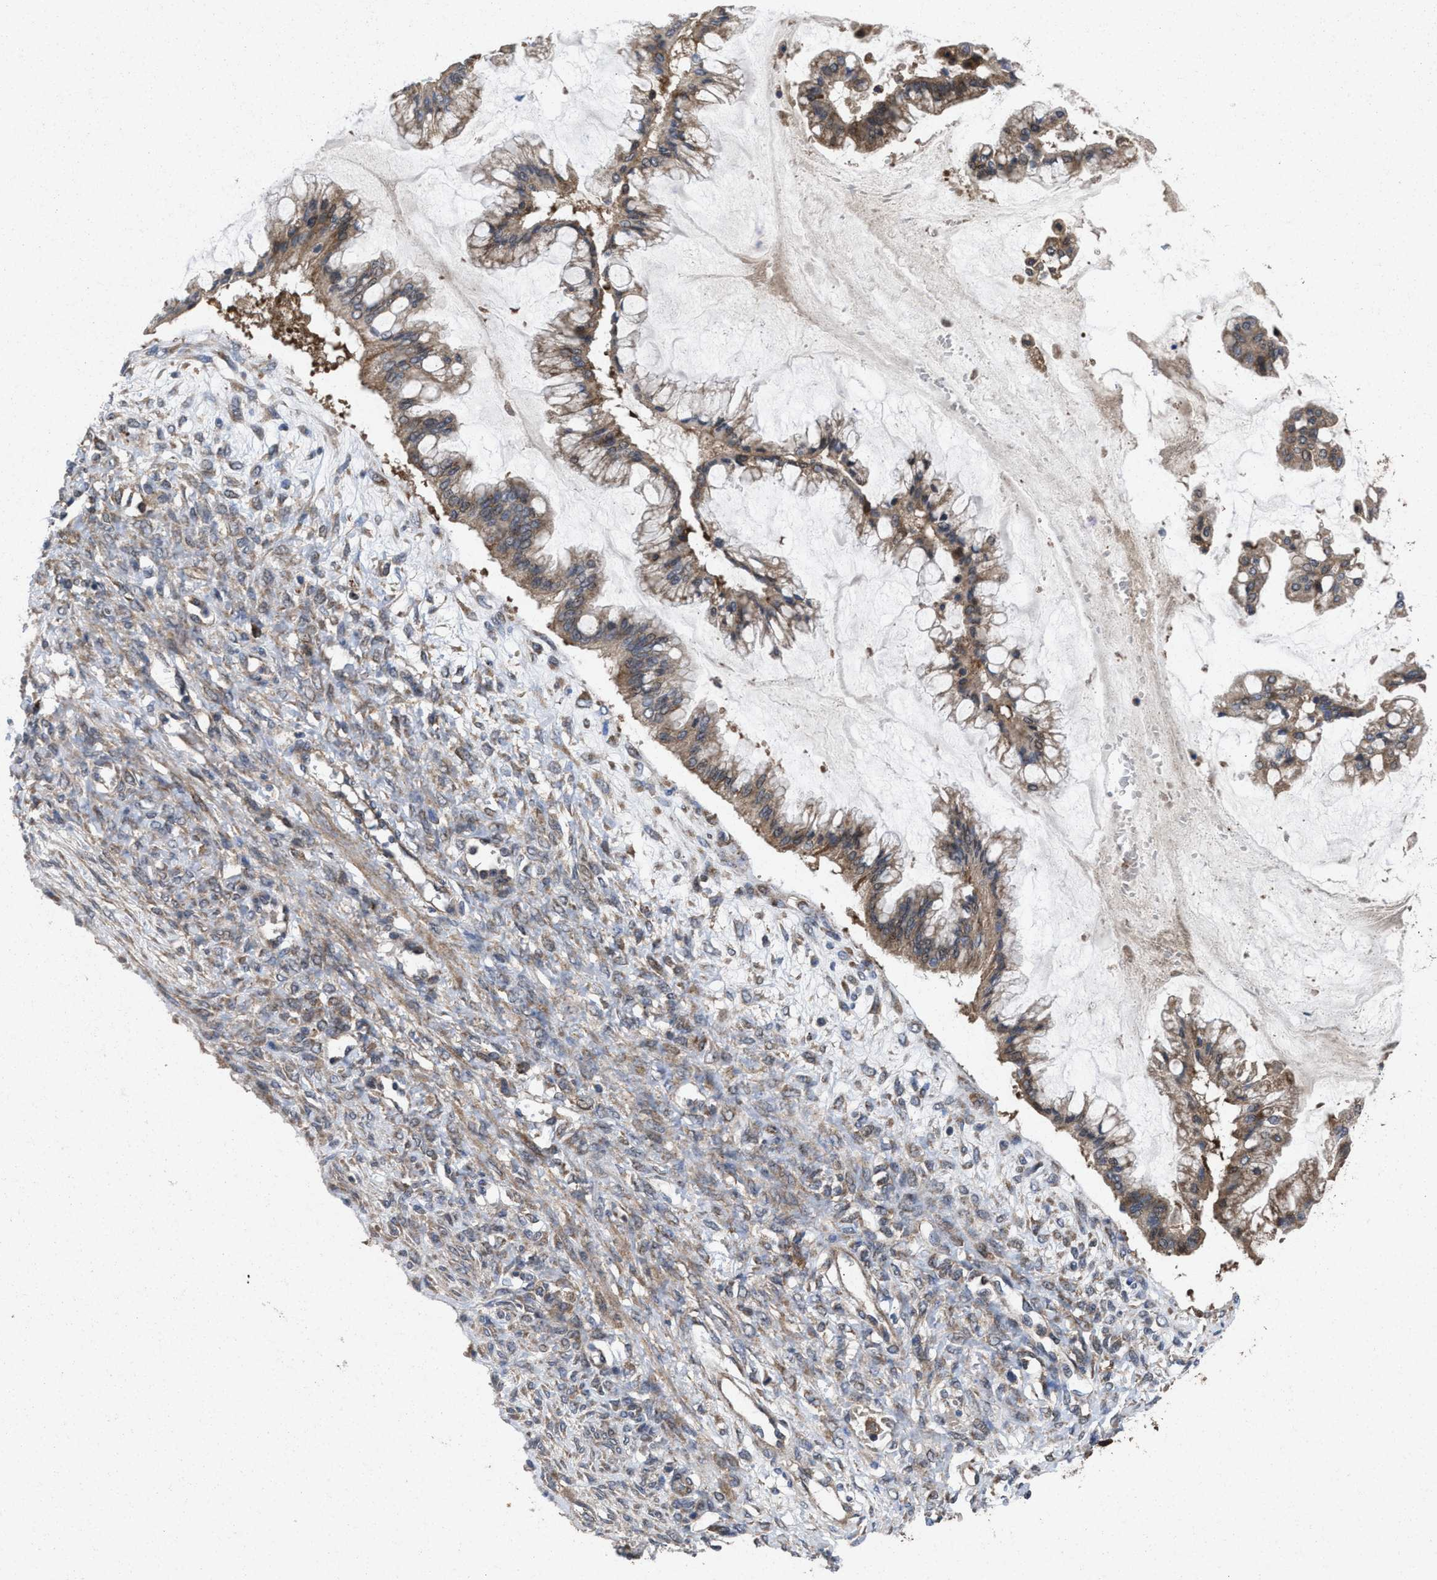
{"staining": {"intensity": "moderate", "quantity": ">75%", "location": "cytoplasmic/membranous"}, "tissue": "ovarian cancer", "cell_type": "Tumor cells", "image_type": "cancer", "snomed": [{"axis": "morphology", "description": "Cystadenocarcinoma, mucinous, NOS"}, {"axis": "topography", "description": "Ovary"}], "caption": "Moderate cytoplasmic/membranous protein positivity is identified in approximately >75% of tumor cells in ovarian cancer. Ihc stains the protein in brown and the nuclei are stained blue.", "gene": "MSI2", "patient": {"sex": "female", "age": 73}}